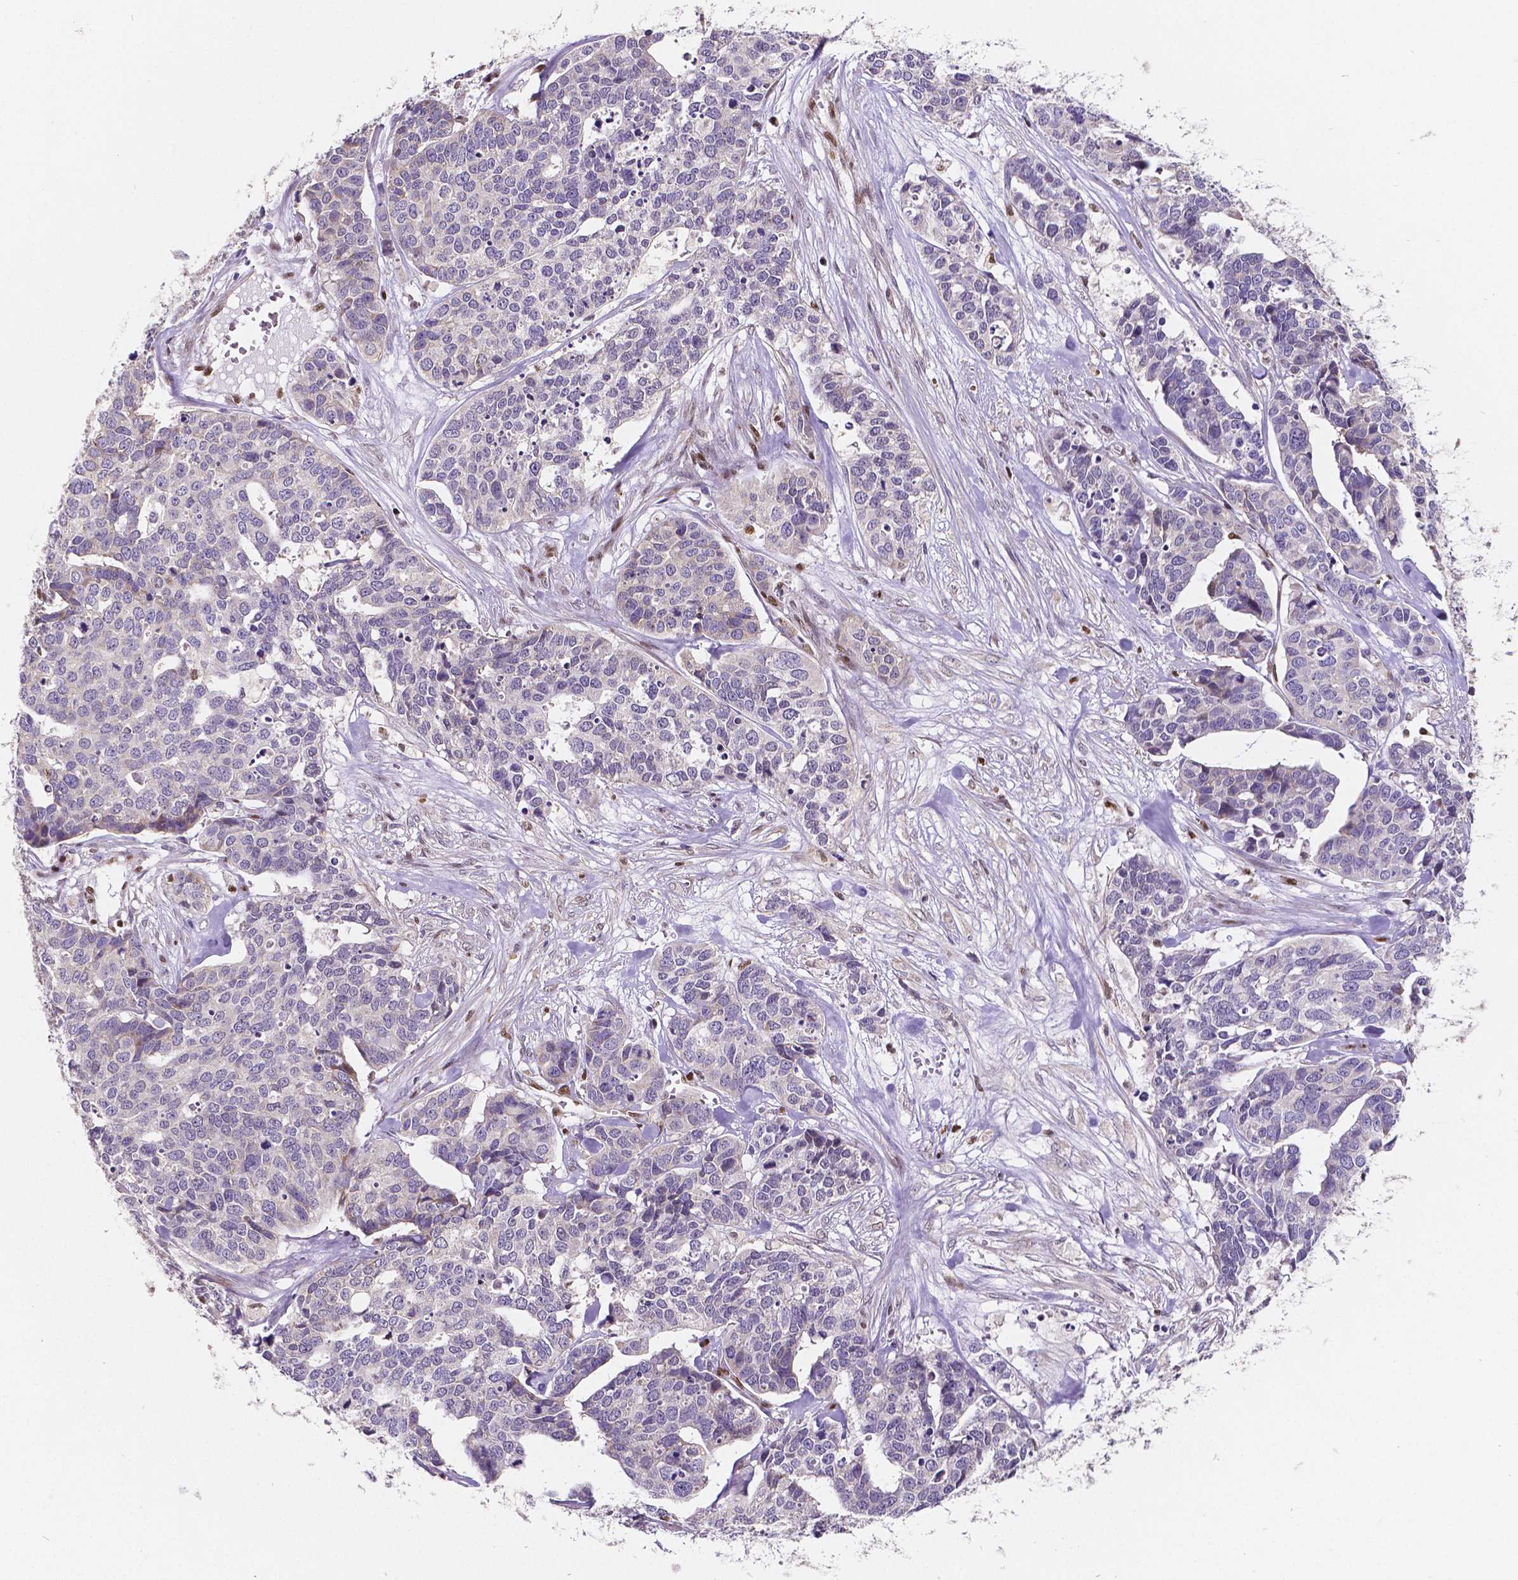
{"staining": {"intensity": "negative", "quantity": "none", "location": "none"}, "tissue": "ovarian cancer", "cell_type": "Tumor cells", "image_type": "cancer", "snomed": [{"axis": "morphology", "description": "Carcinoma, endometroid"}, {"axis": "topography", "description": "Ovary"}], "caption": "Tumor cells are negative for protein expression in human ovarian cancer.", "gene": "MEF2C", "patient": {"sex": "female", "age": 65}}